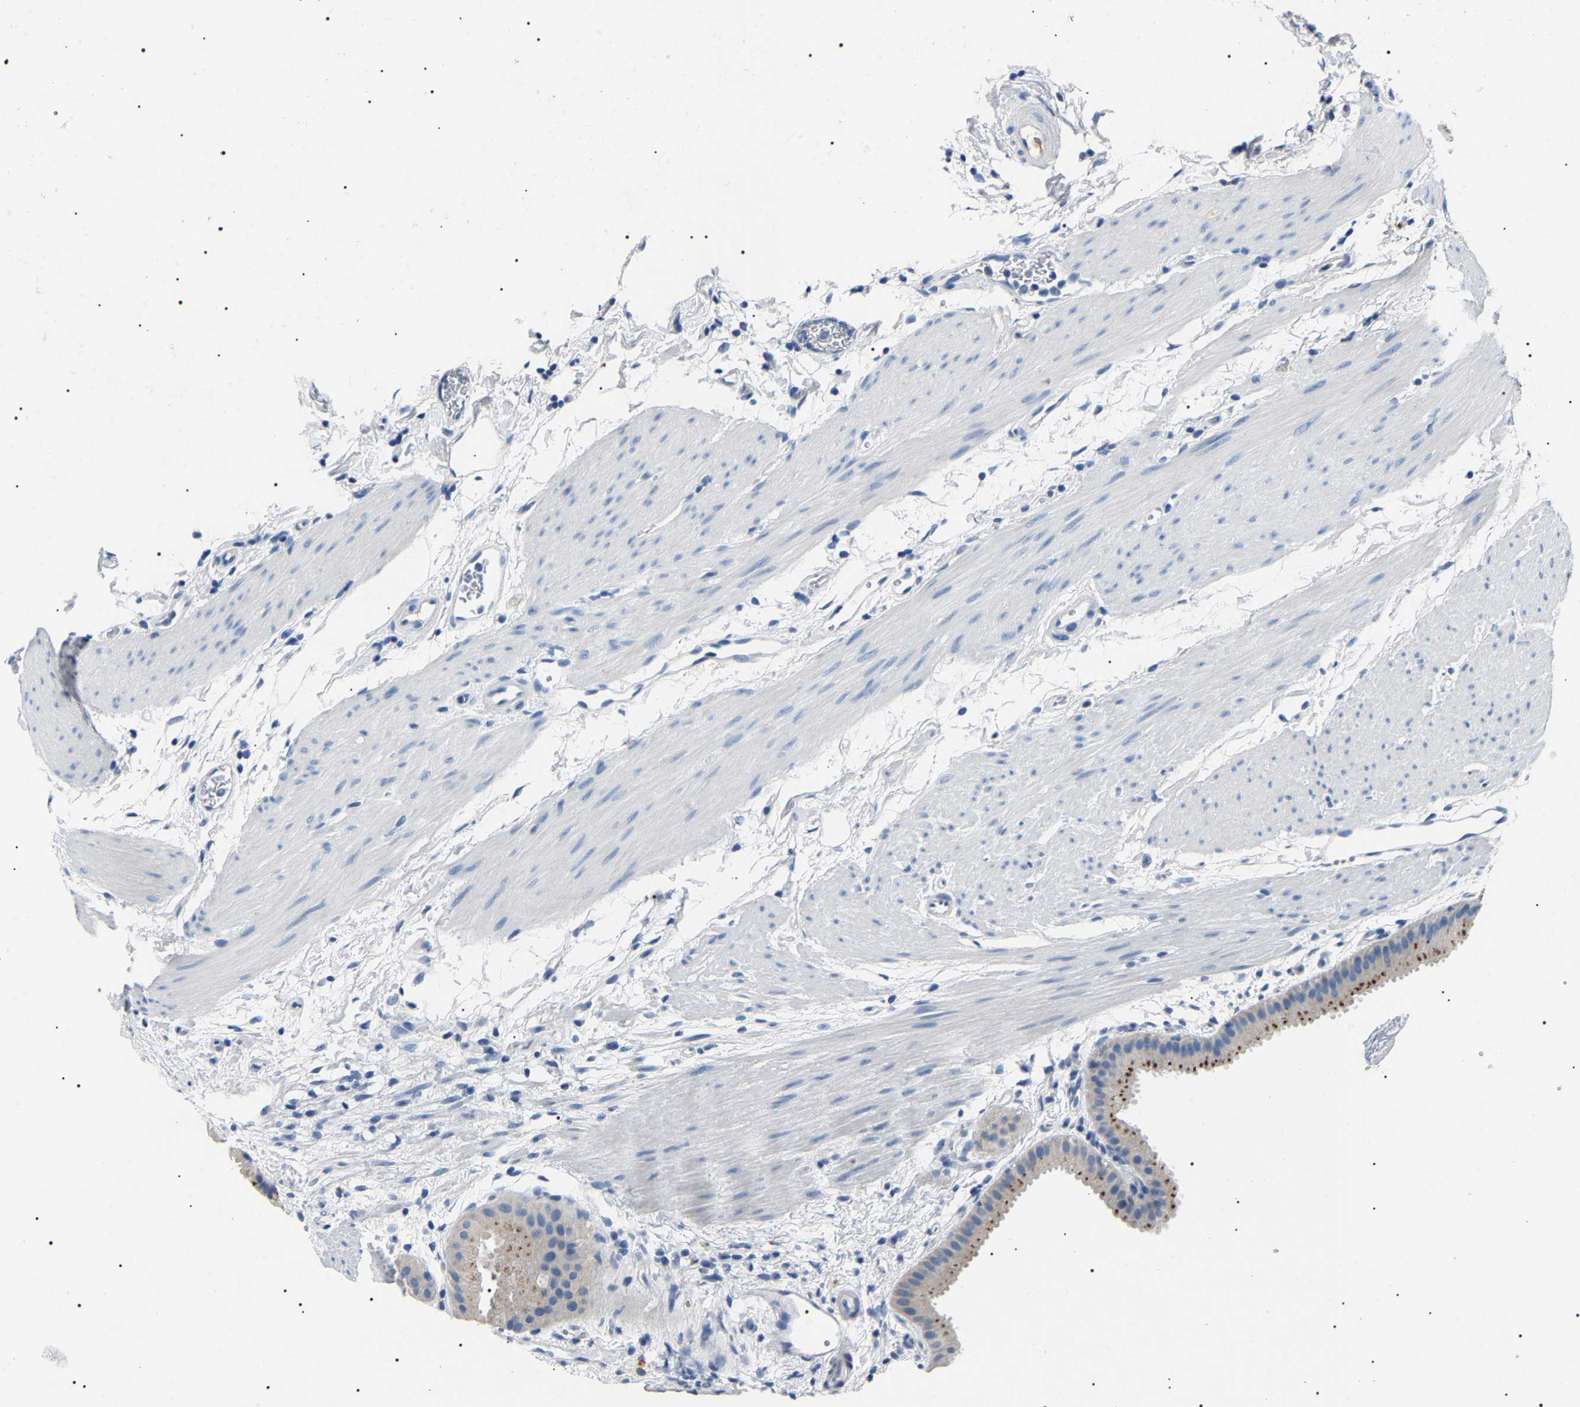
{"staining": {"intensity": "moderate", "quantity": "<25%", "location": "cytoplasmic/membranous"}, "tissue": "gallbladder", "cell_type": "Glandular cells", "image_type": "normal", "snomed": [{"axis": "morphology", "description": "Normal tissue, NOS"}, {"axis": "topography", "description": "Gallbladder"}], "caption": "Protein staining displays moderate cytoplasmic/membranous expression in about <25% of glandular cells in unremarkable gallbladder. Nuclei are stained in blue.", "gene": "KLK15", "patient": {"sex": "female", "age": 64}}